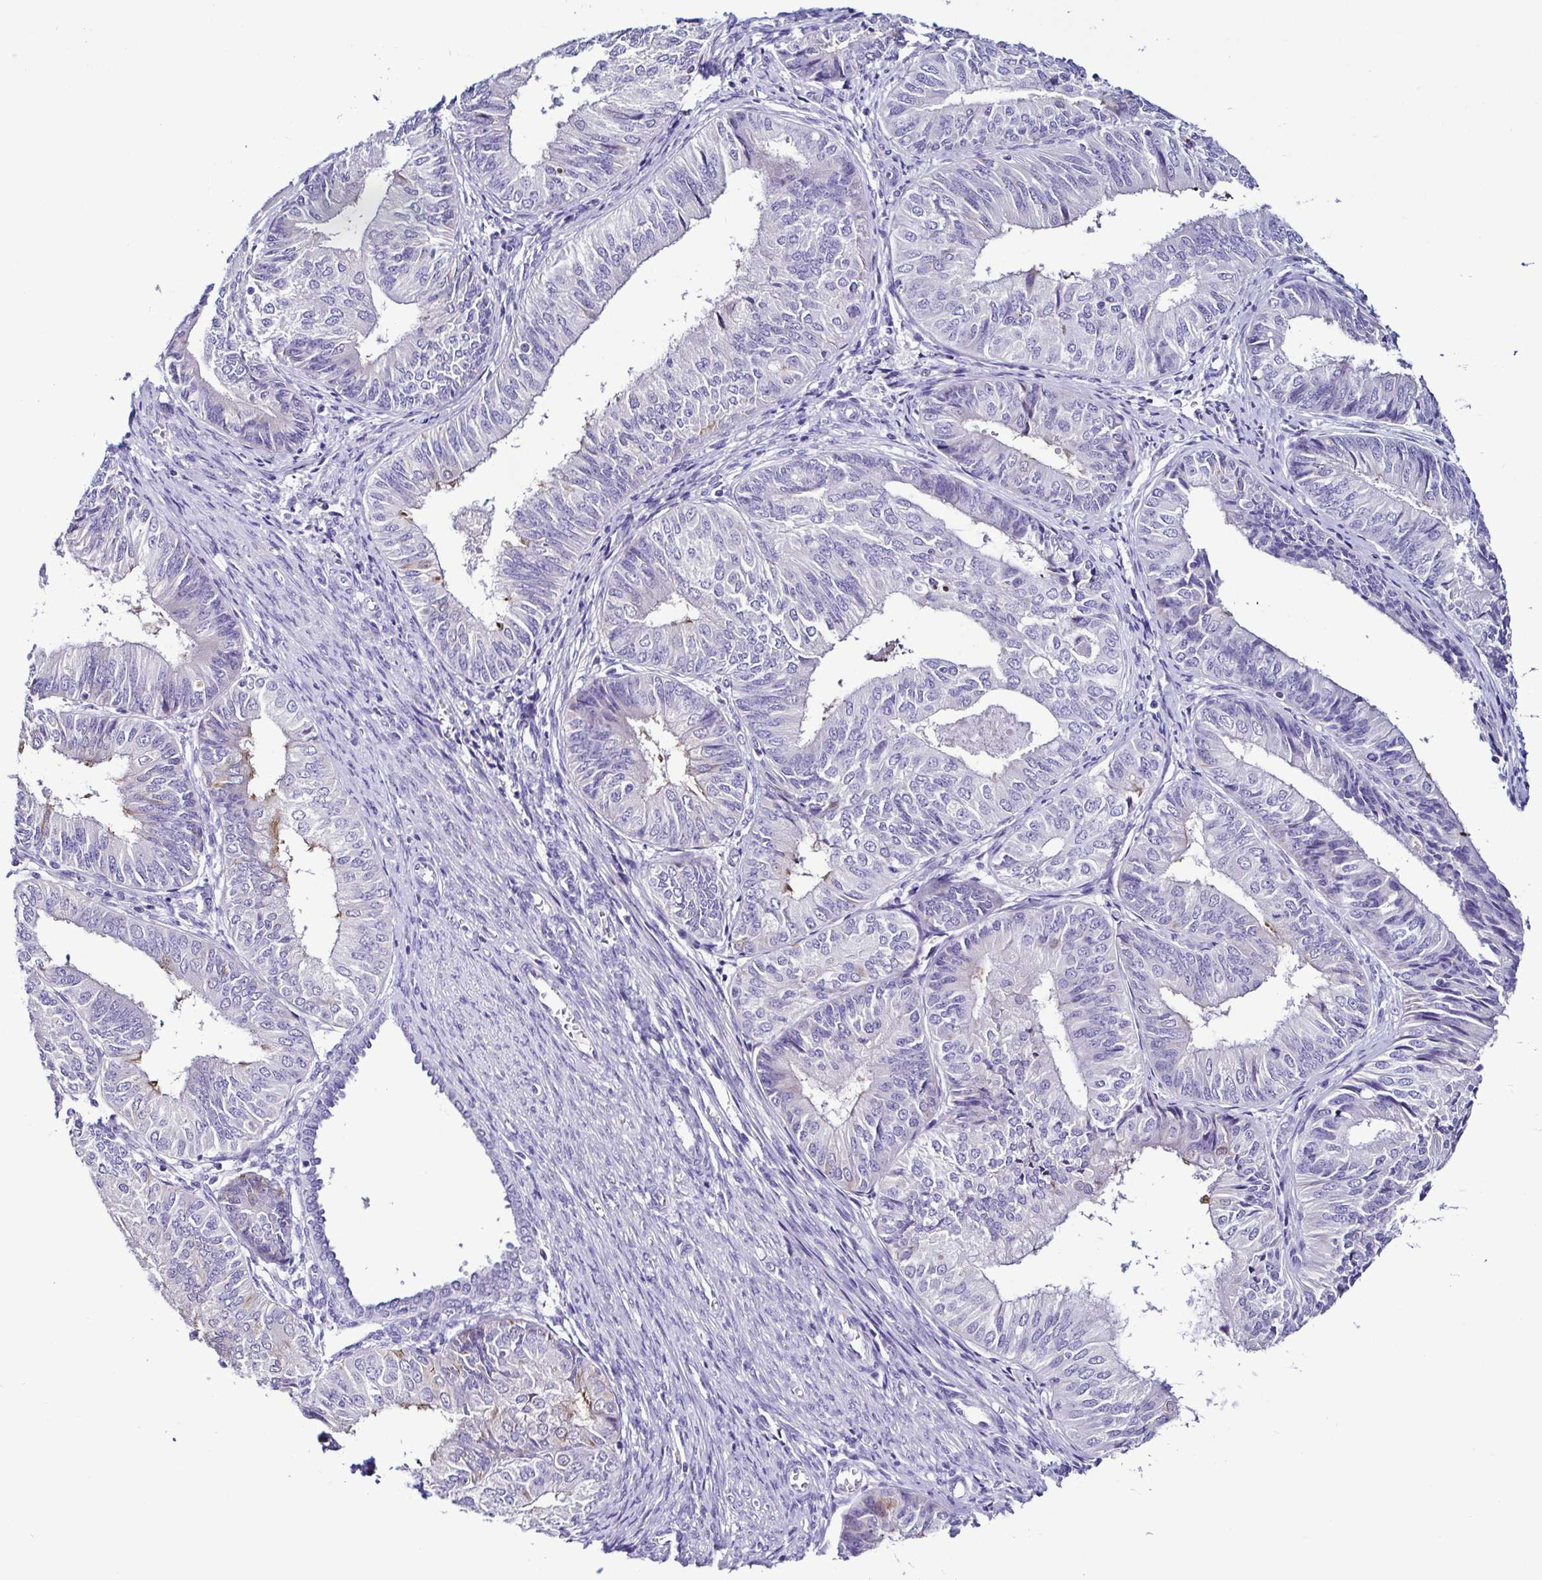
{"staining": {"intensity": "negative", "quantity": "none", "location": "none"}, "tissue": "endometrial cancer", "cell_type": "Tumor cells", "image_type": "cancer", "snomed": [{"axis": "morphology", "description": "Adenocarcinoma, NOS"}, {"axis": "topography", "description": "Endometrium"}], "caption": "An immunohistochemistry (IHC) image of adenocarcinoma (endometrial) is shown. There is no staining in tumor cells of adenocarcinoma (endometrial).", "gene": "SRL", "patient": {"sex": "female", "age": 58}}